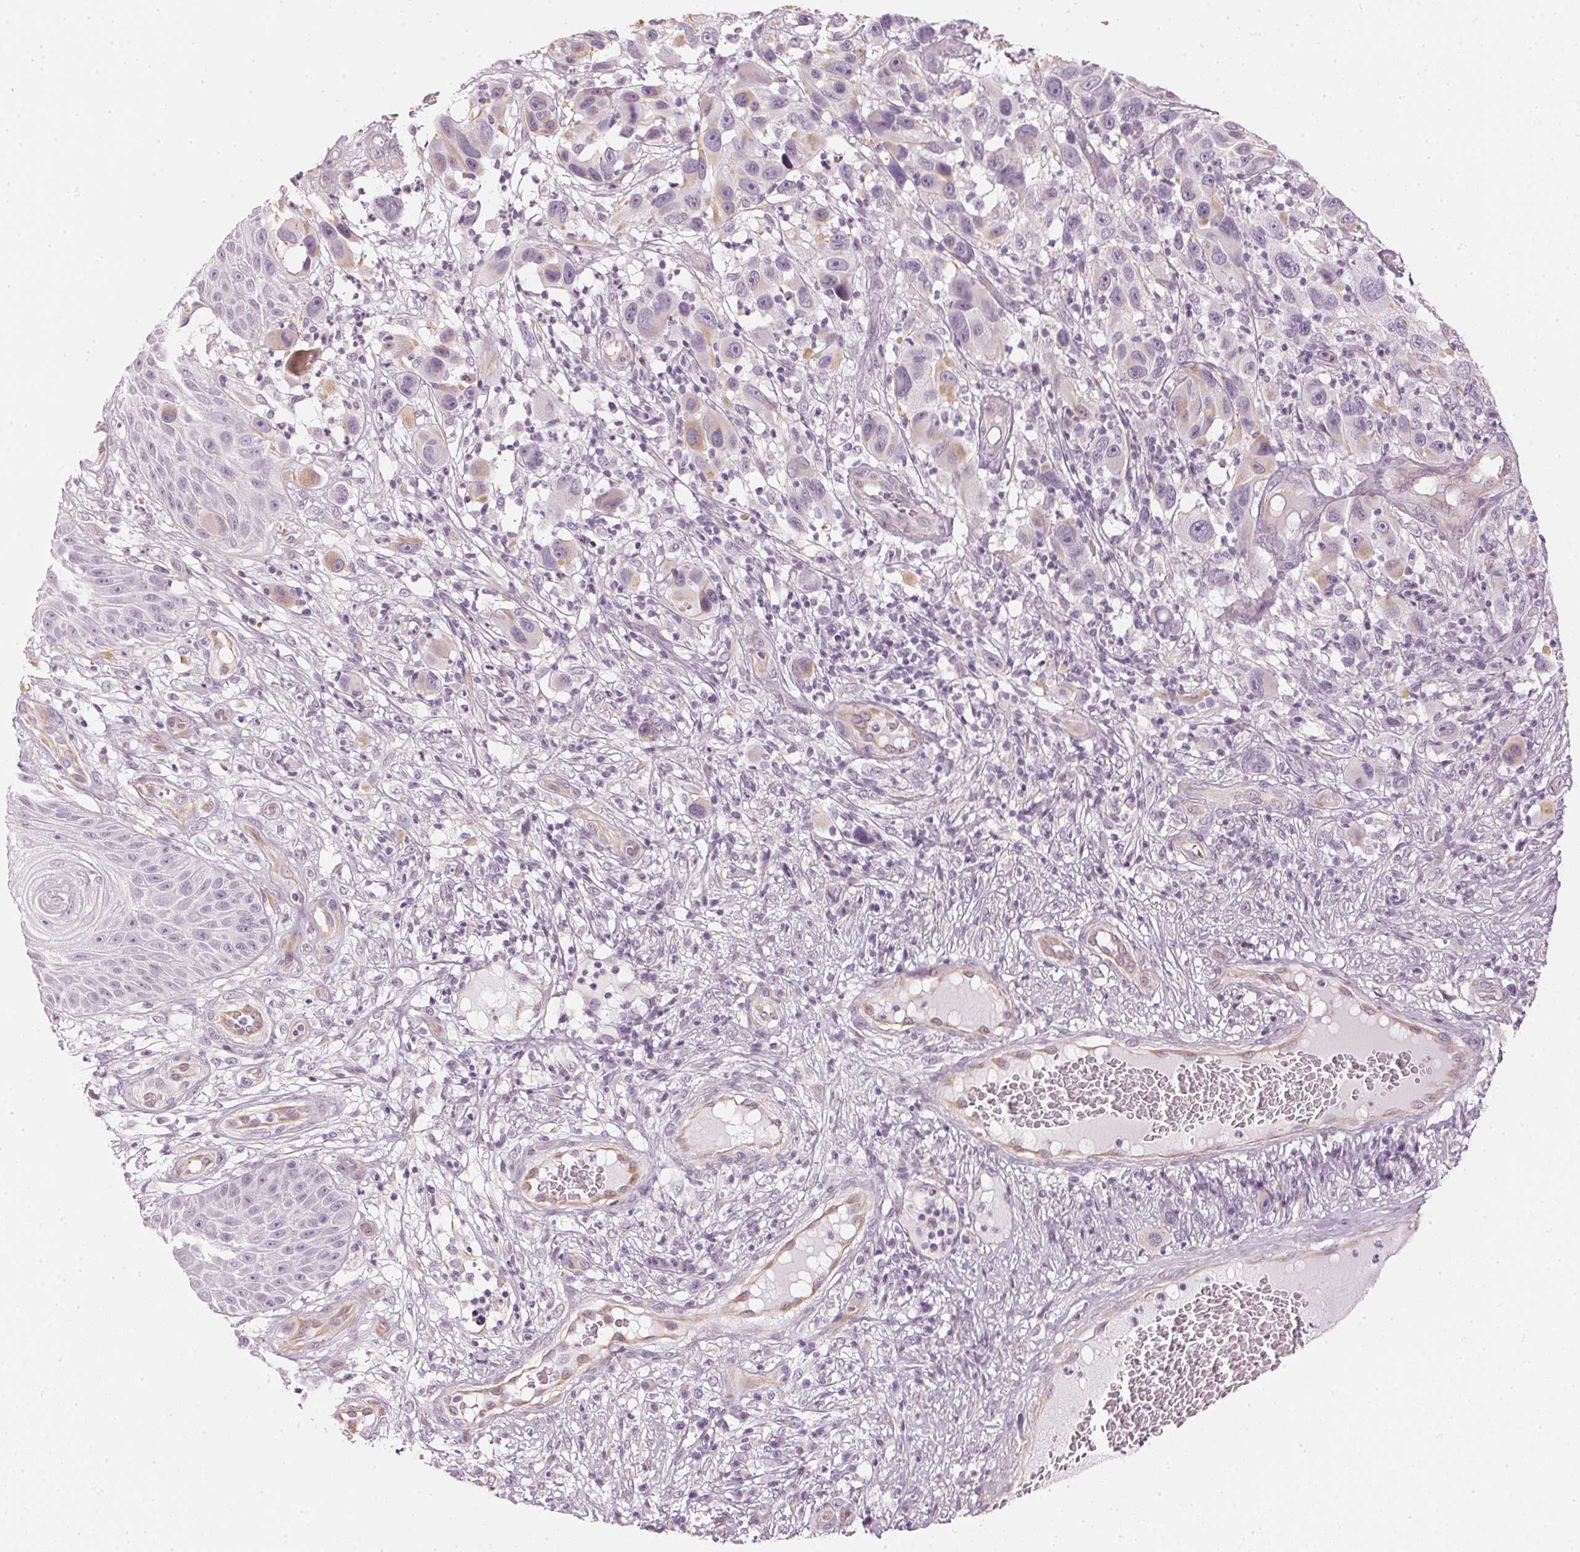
{"staining": {"intensity": "moderate", "quantity": "<25%", "location": "cytoplasmic/membranous"}, "tissue": "melanoma", "cell_type": "Tumor cells", "image_type": "cancer", "snomed": [{"axis": "morphology", "description": "Malignant melanoma, NOS"}, {"axis": "topography", "description": "Skin"}], "caption": "Melanoma stained with DAB IHC shows low levels of moderate cytoplasmic/membranous expression in about <25% of tumor cells.", "gene": "APLP1", "patient": {"sex": "male", "age": 53}}